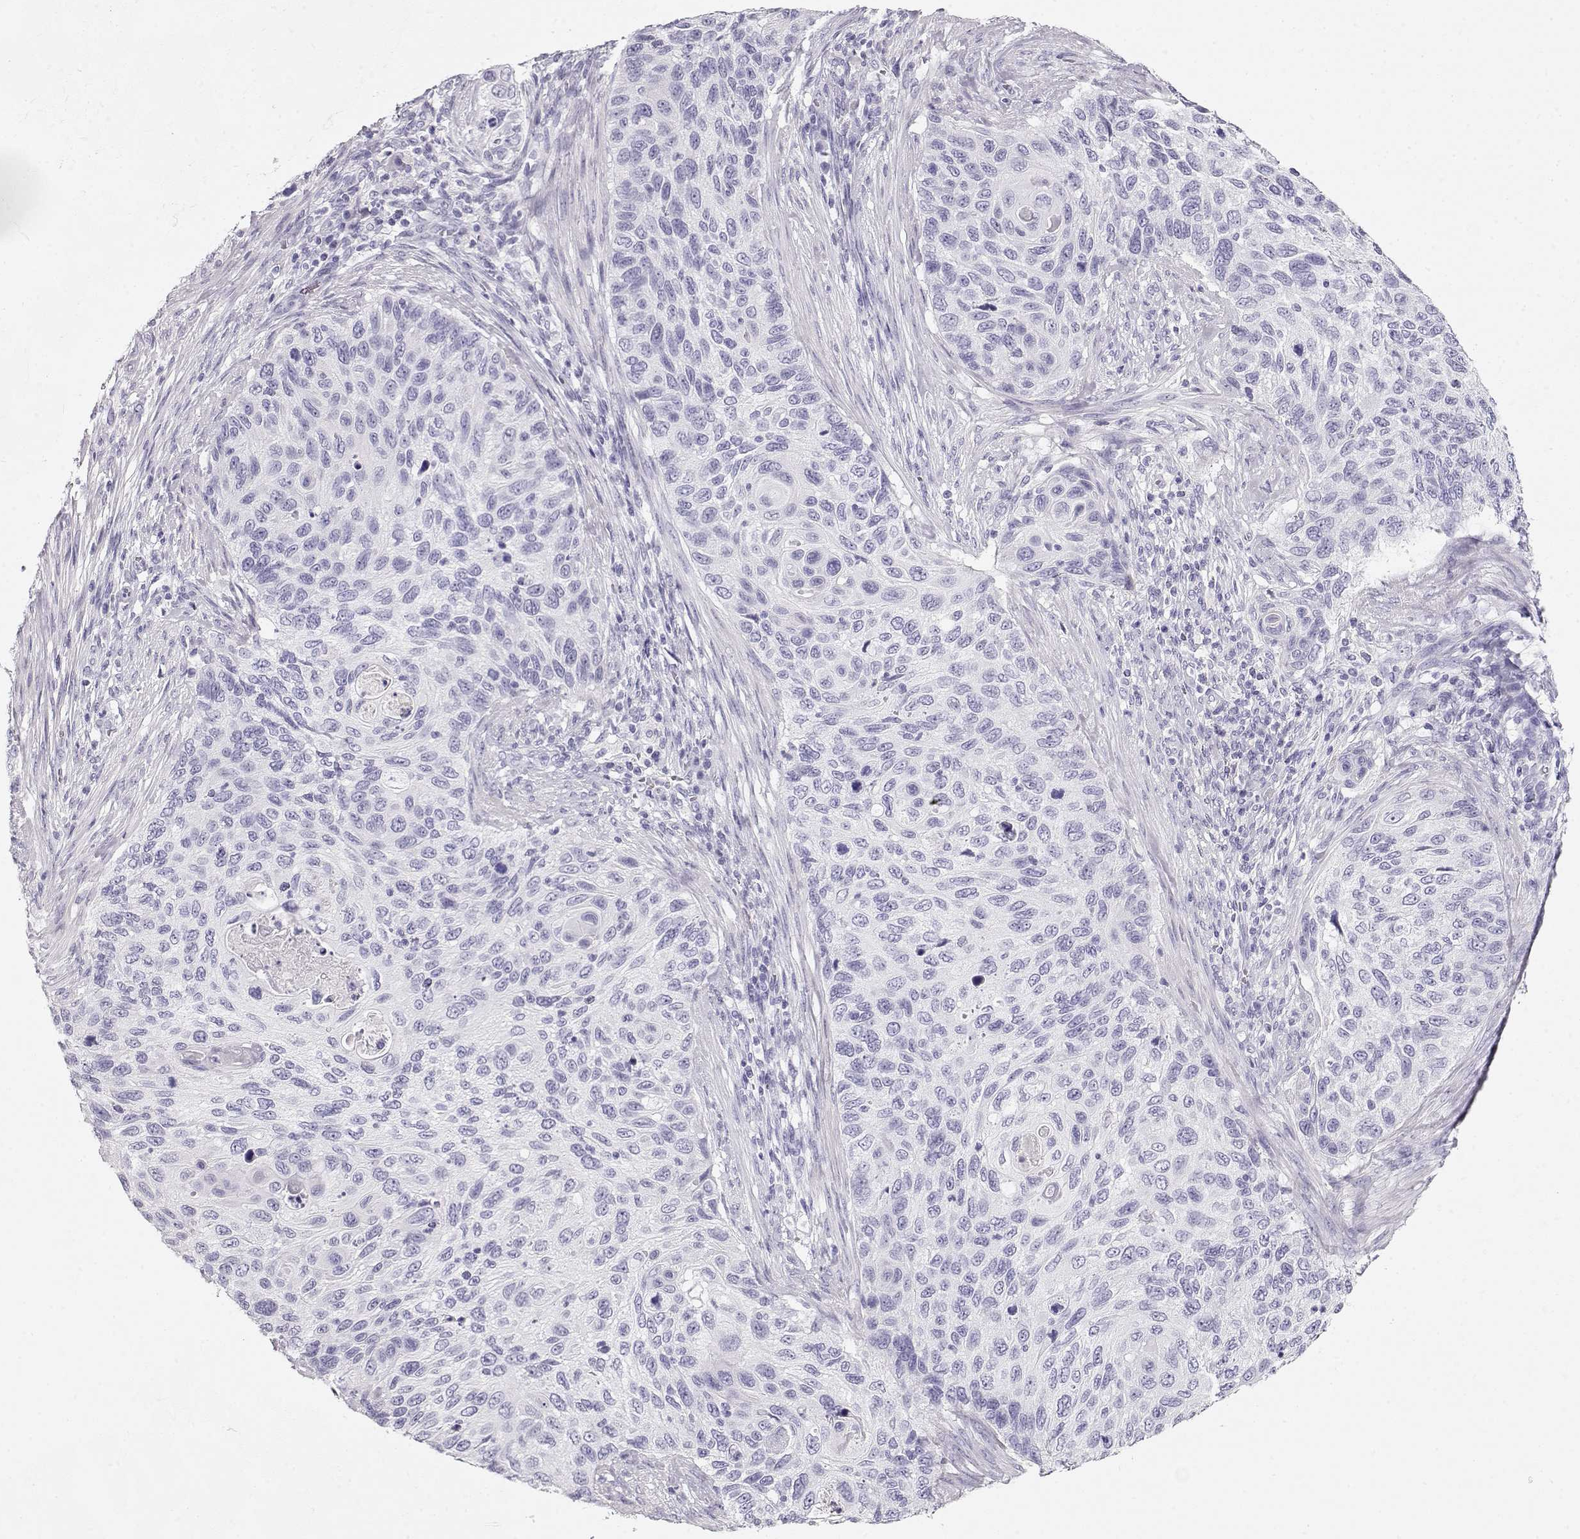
{"staining": {"intensity": "negative", "quantity": "none", "location": "none"}, "tissue": "cervical cancer", "cell_type": "Tumor cells", "image_type": "cancer", "snomed": [{"axis": "morphology", "description": "Squamous cell carcinoma, NOS"}, {"axis": "topography", "description": "Cervix"}], "caption": "Immunohistochemistry micrograph of neoplastic tissue: human cervical cancer stained with DAB exhibits no significant protein staining in tumor cells.", "gene": "ACTN2", "patient": {"sex": "female", "age": 70}}